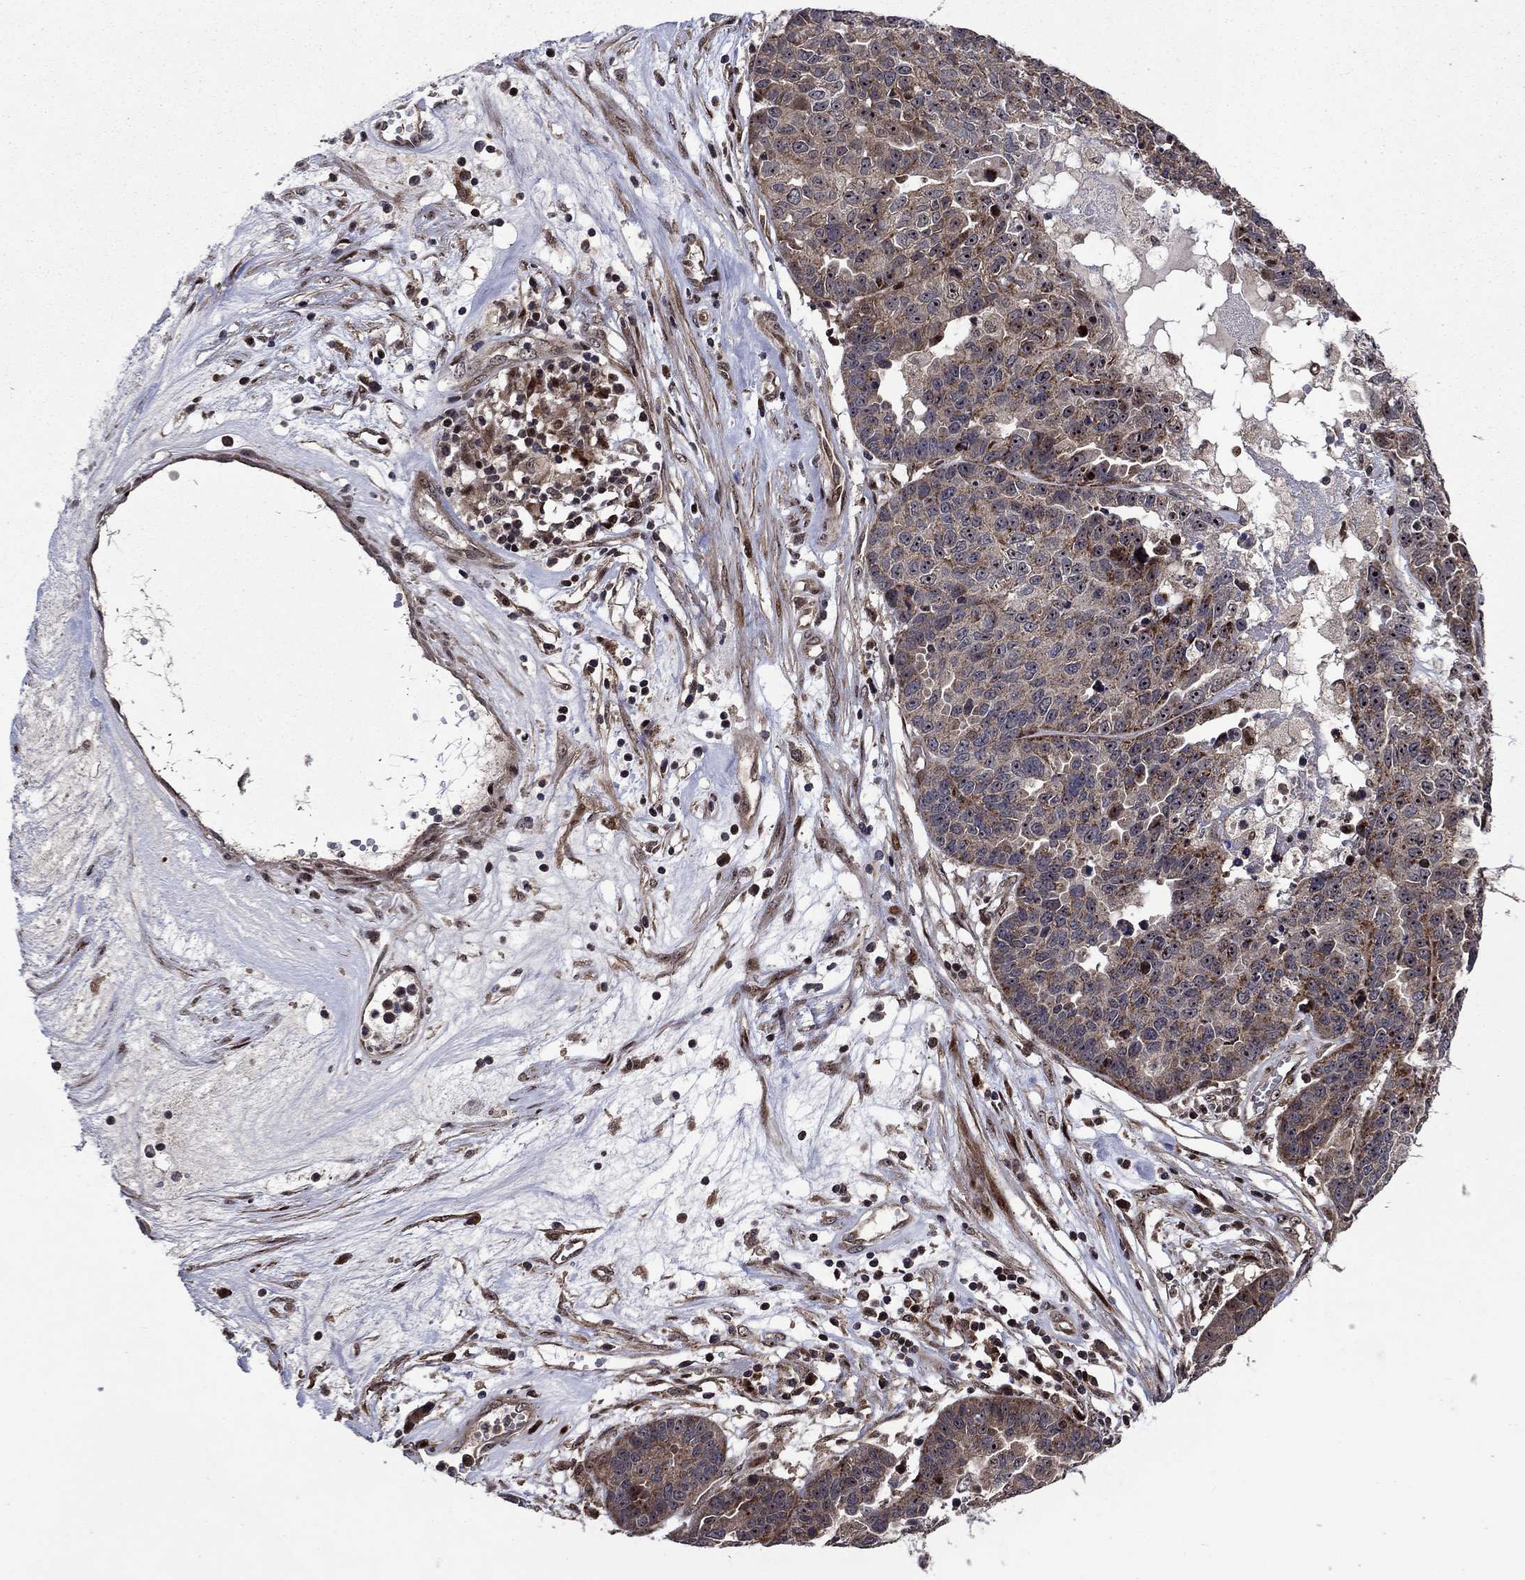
{"staining": {"intensity": "moderate", "quantity": "<25%", "location": "cytoplasmic/membranous"}, "tissue": "ovarian cancer", "cell_type": "Tumor cells", "image_type": "cancer", "snomed": [{"axis": "morphology", "description": "Cystadenocarcinoma, serous, NOS"}, {"axis": "topography", "description": "Ovary"}], "caption": "The image exhibits immunohistochemical staining of ovarian serous cystadenocarcinoma. There is moderate cytoplasmic/membranous staining is appreciated in about <25% of tumor cells.", "gene": "AGTPBP1", "patient": {"sex": "female", "age": 87}}